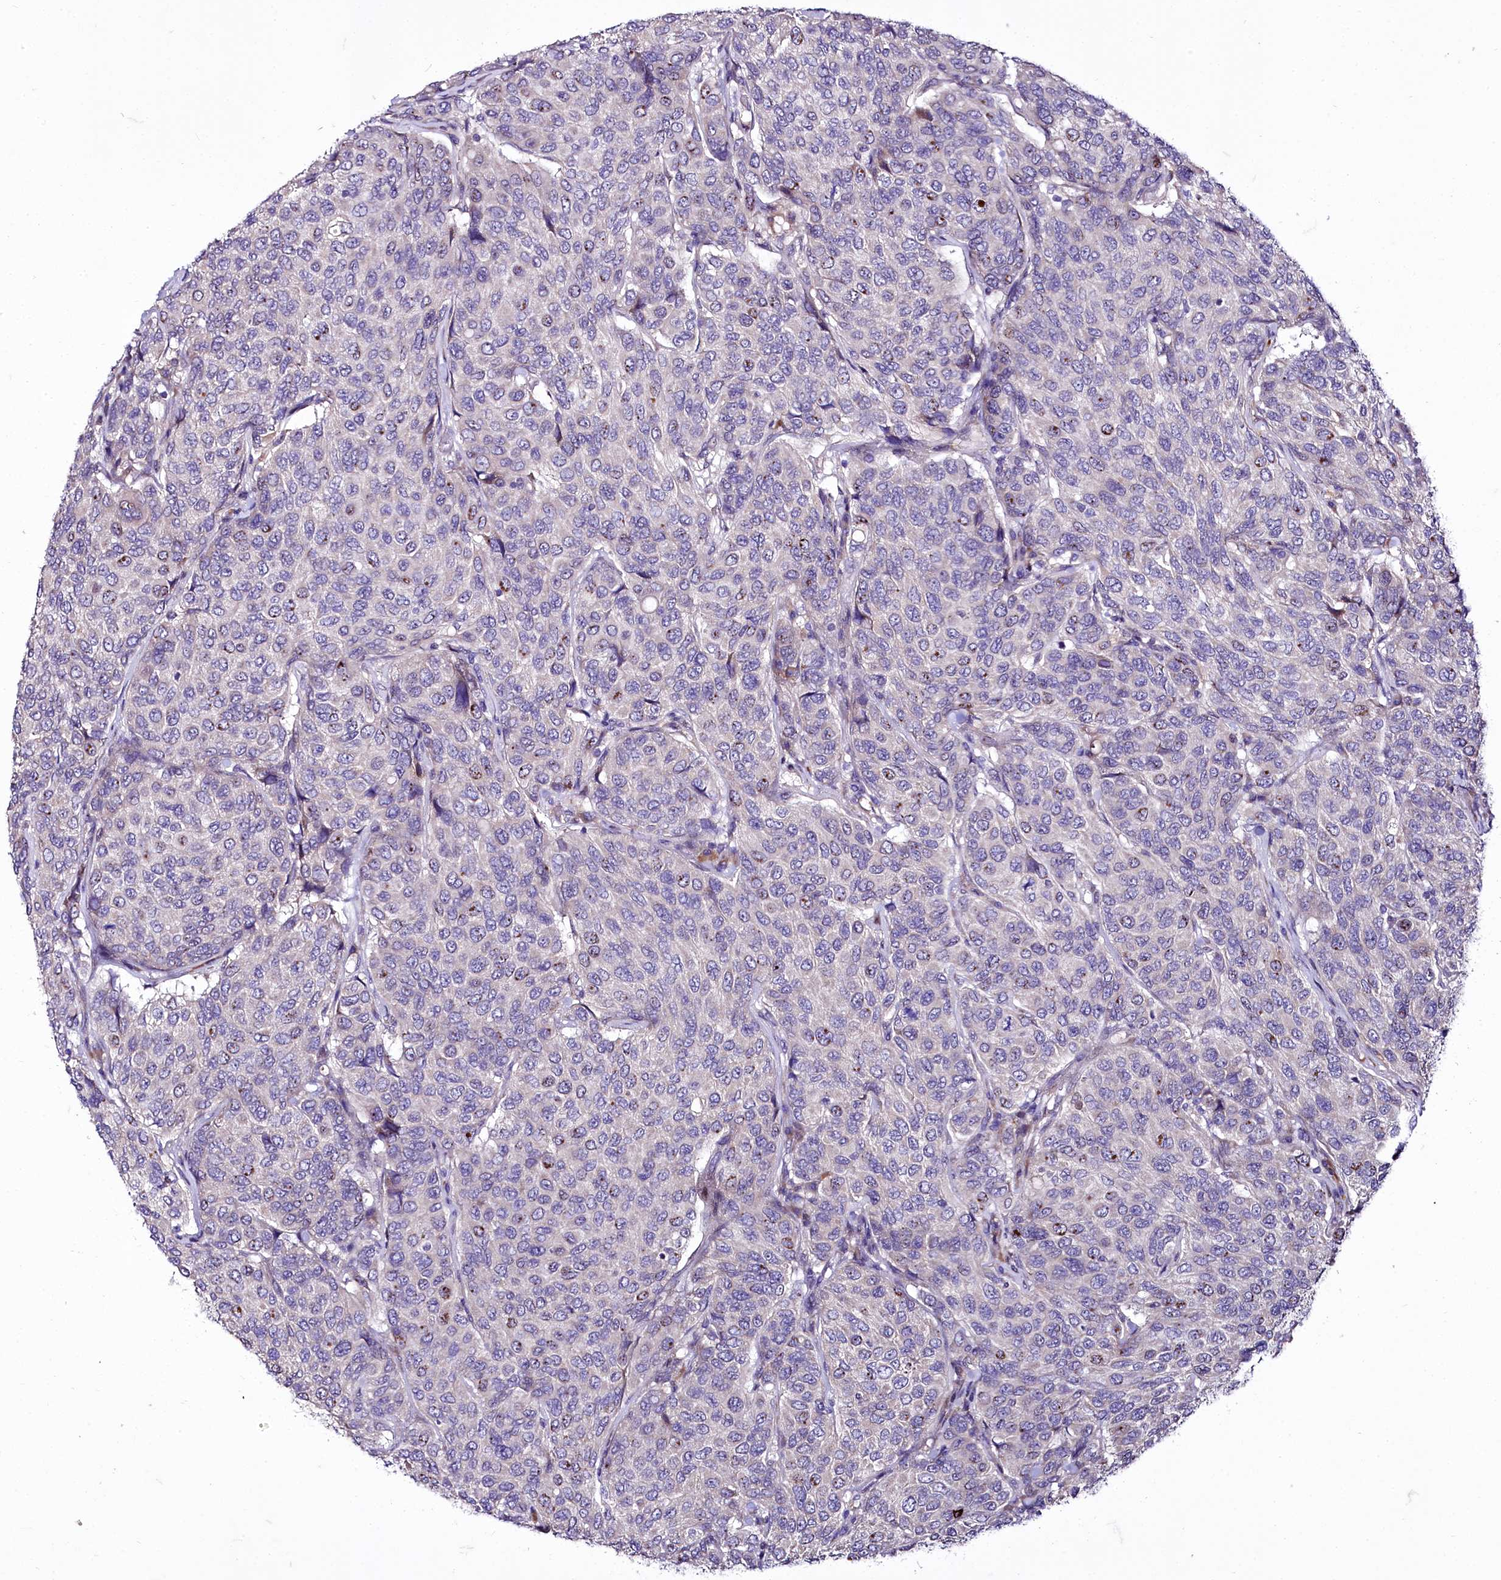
{"staining": {"intensity": "moderate", "quantity": "<25%", "location": "nuclear"}, "tissue": "breast cancer", "cell_type": "Tumor cells", "image_type": "cancer", "snomed": [{"axis": "morphology", "description": "Duct carcinoma"}, {"axis": "topography", "description": "Breast"}], "caption": "Breast cancer (intraductal carcinoma) stained with DAB (3,3'-diaminobenzidine) IHC demonstrates low levels of moderate nuclear staining in about <25% of tumor cells.", "gene": "ZC3H12C", "patient": {"sex": "female", "age": 55}}